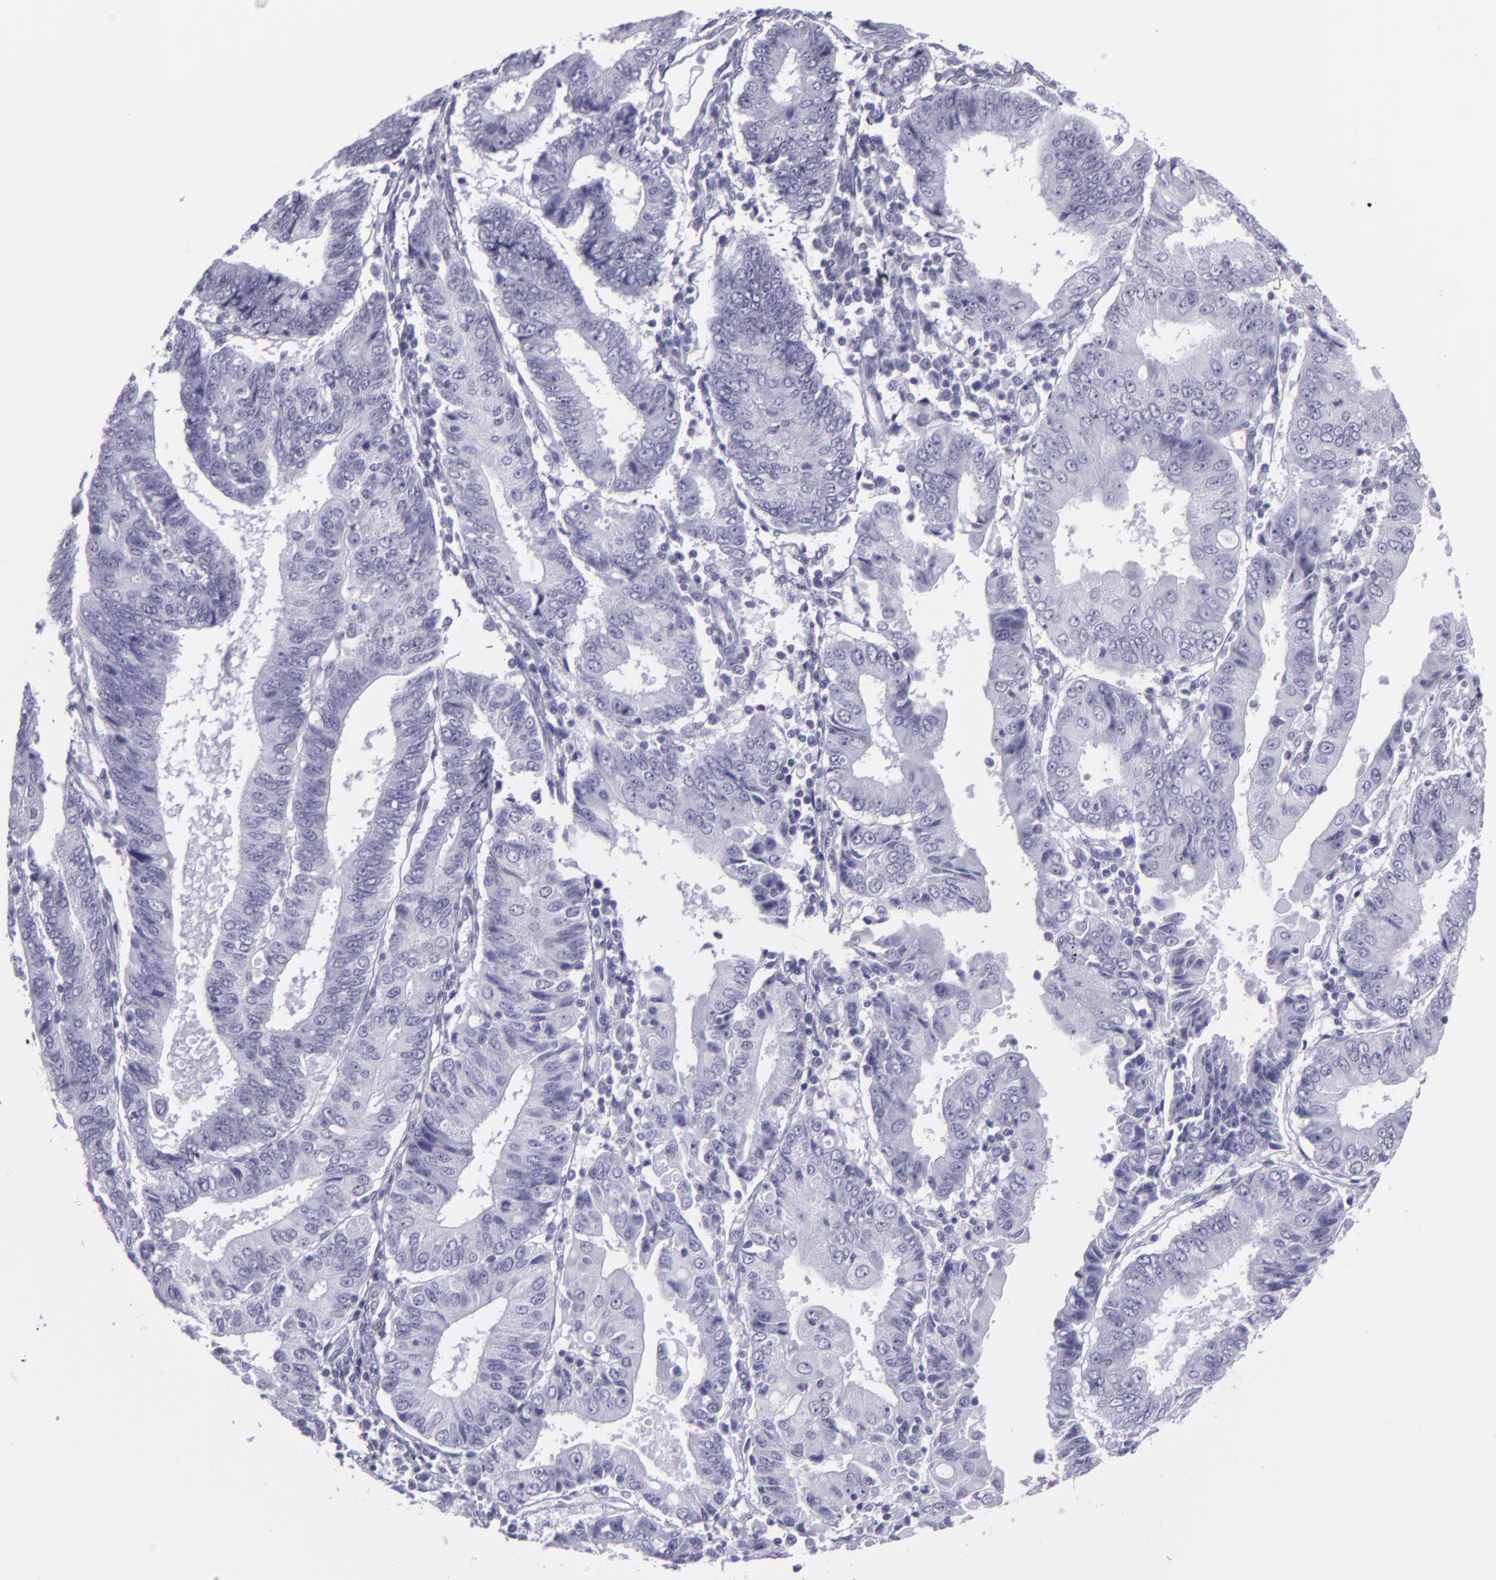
{"staining": {"intensity": "negative", "quantity": "none", "location": "none"}, "tissue": "endometrial cancer", "cell_type": "Tumor cells", "image_type": "cancer", "snomed": [{"axis": "morphology", "description": "Adenocarcinoma, NOS"}, {"axis": "topography", "description": "Endometrium"}], "caption": "IHC photomicrograph of neoplastic tissue: human endometrial adenocarcinoma stained with DAB shows no significant protein positivity in tumor cells.", "gene": "MUC6", "patient": {"sex": "female", "age": 75}}